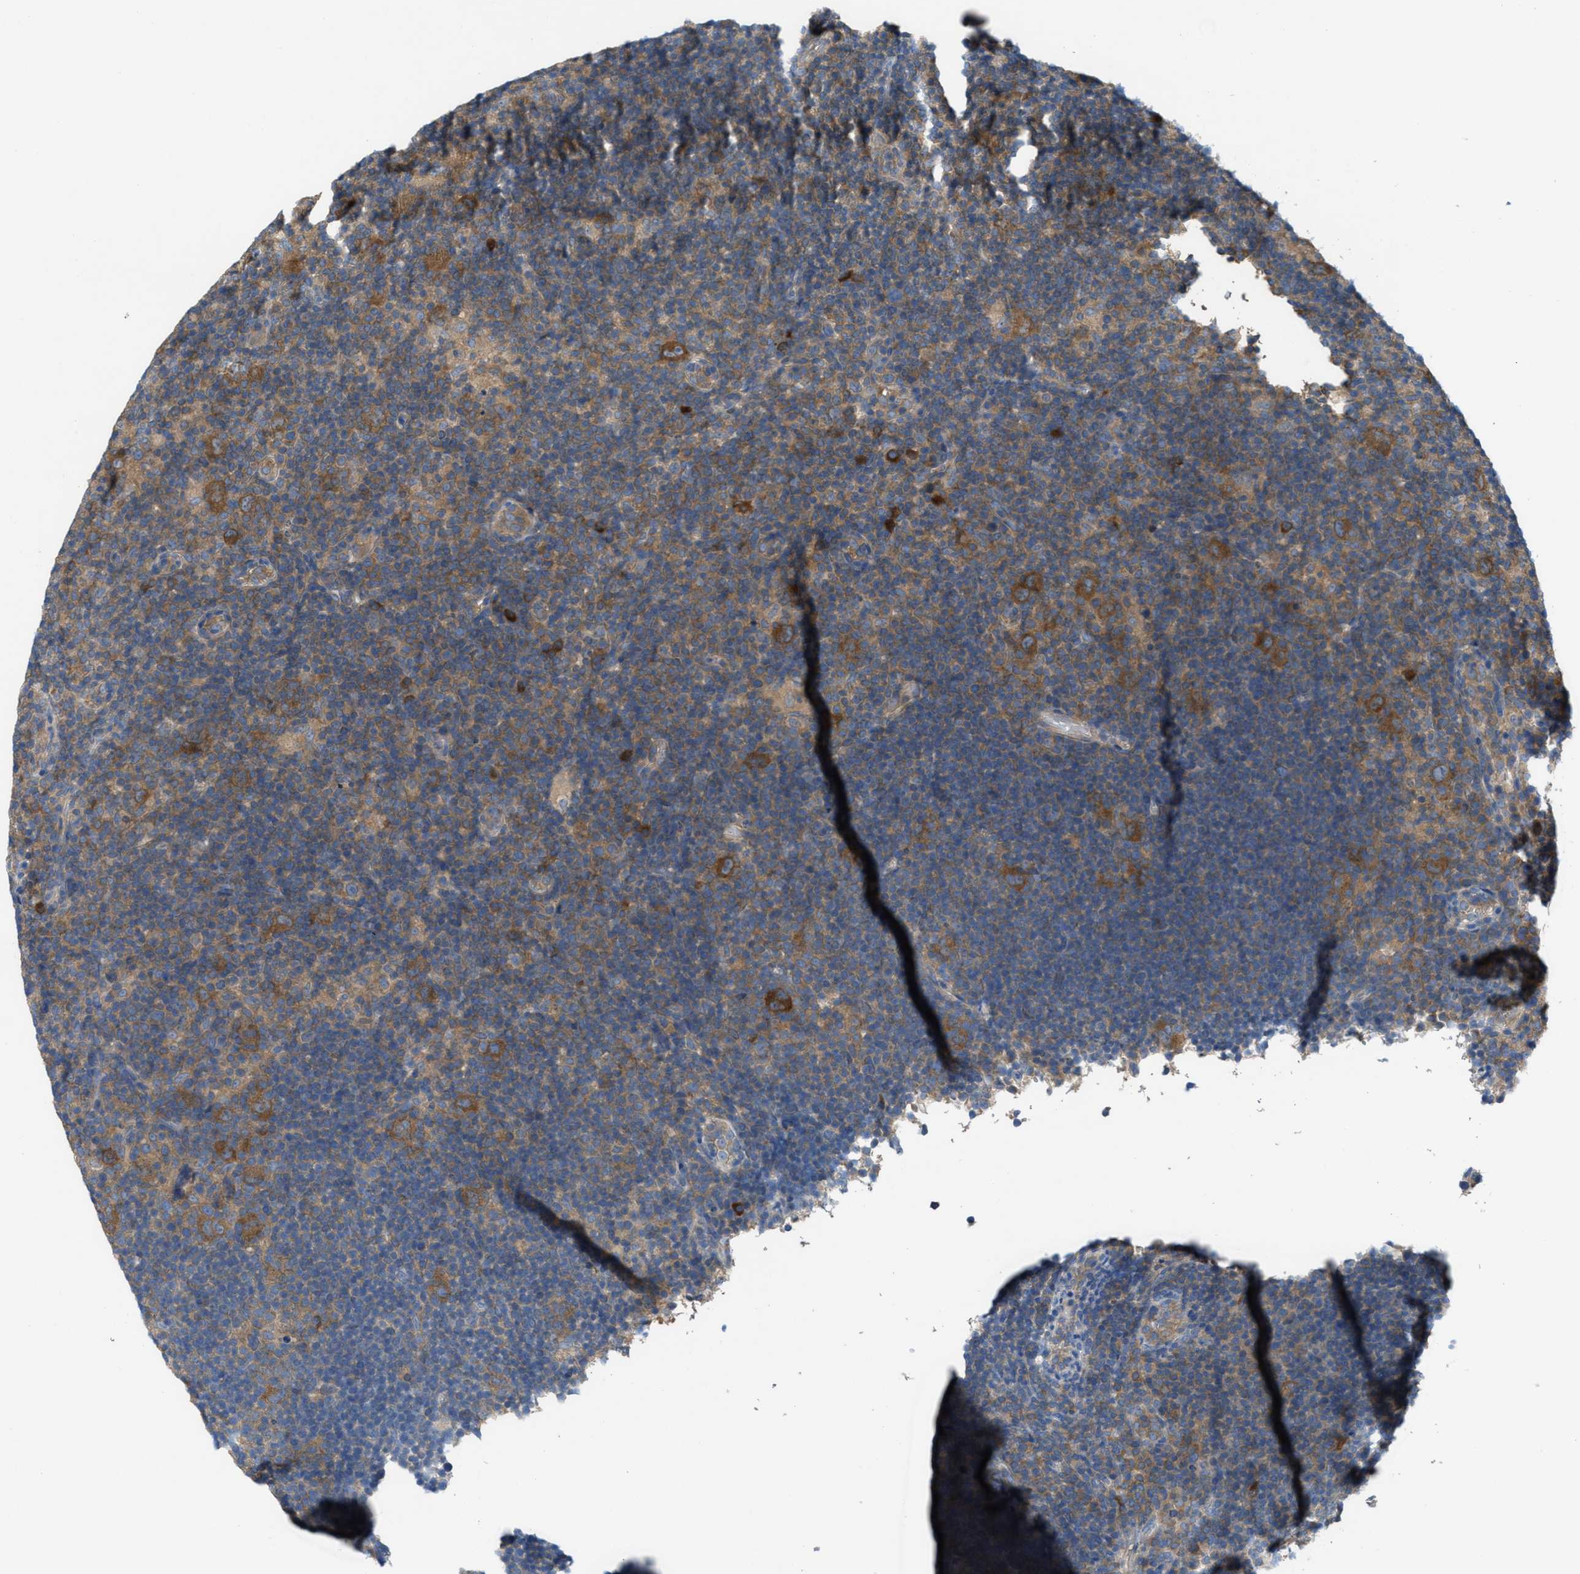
{"staining": {"intensity": "strong", "quantity": ">75%", "location": "cytoplasmic/membranous"}, "tissue": "lymphoma", "cell_type": "Tumor cells", "image_type": "cancer", "snomed": [{"axis": "morphology", "description": "Hodgkin's disease, NOS"}, {"axis": "topography", "description": "Lymph node"}], "caption": "Immunohistochemistry micrograph of neoplastic tissue: human lymphoma stained using immunohistochemistry displays high levels of strong protein expression localized specifically in the cytoplasmic/membranous of tumor cells, appearing as a cytoplasmic/membranous brown color.", "gene": "UBA5", "patient": {"sex": "female", "age": 57}}